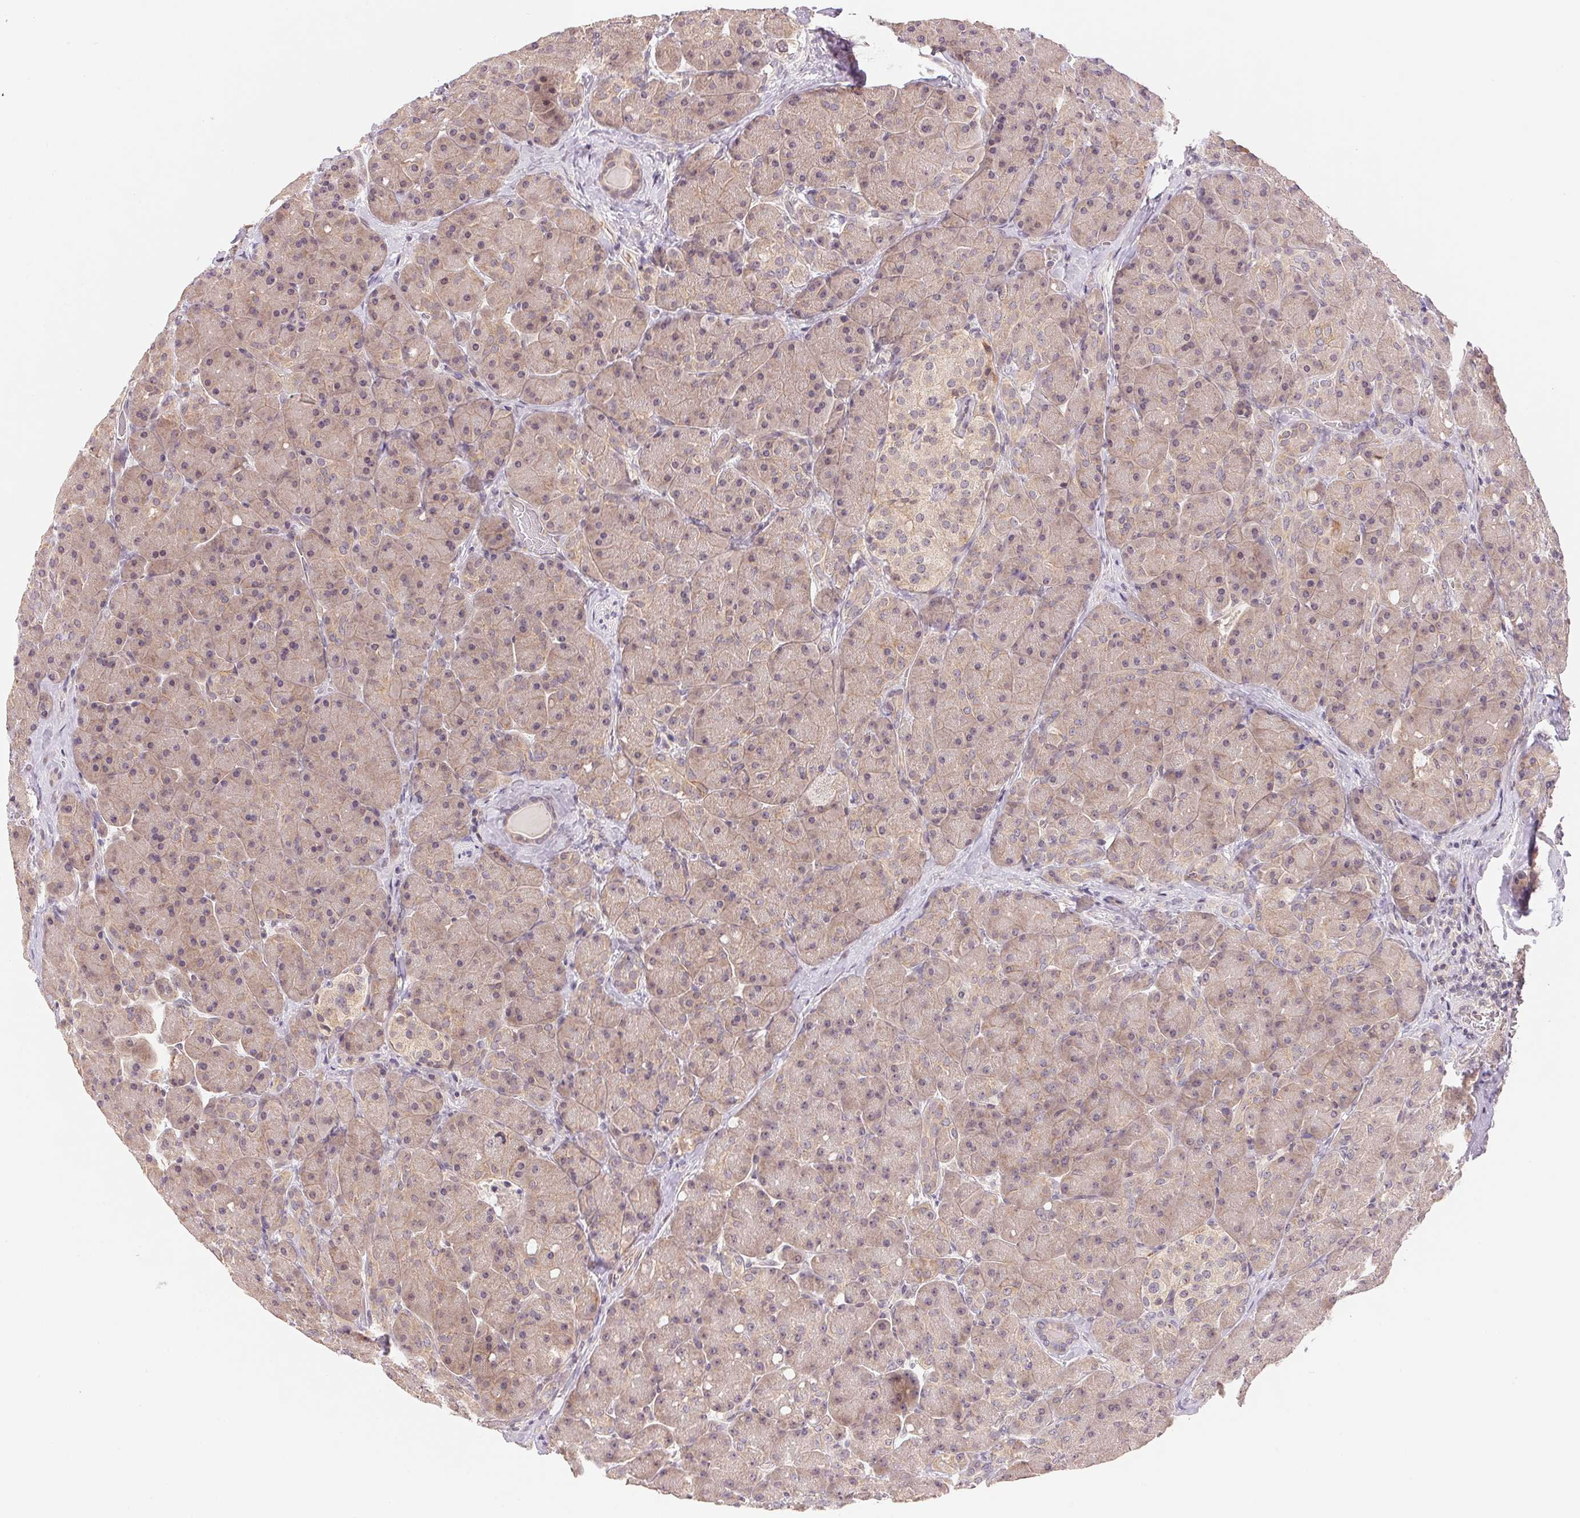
{"staining": {"intensity": "weak", "quantity": "25%-75%", "location": "cytoplasmic/membranous"}, "tissue": "pancreas", "cell_type": "Exocrine glandular cells", "image_type": "normal", "snomed": [{"axis": "morphology", "description": "Normal tissue, NOS"}, {"axis": "topography", "description": "Pancreas"}], "caption": "Exocrine glandular cells show low levels of weak cytoplasmic/membranous positivity in approximately 25%-75% of cells in normal human pancreas.", "gene": "BNIP5", "patient": {"sex": "male", "age": 55}}